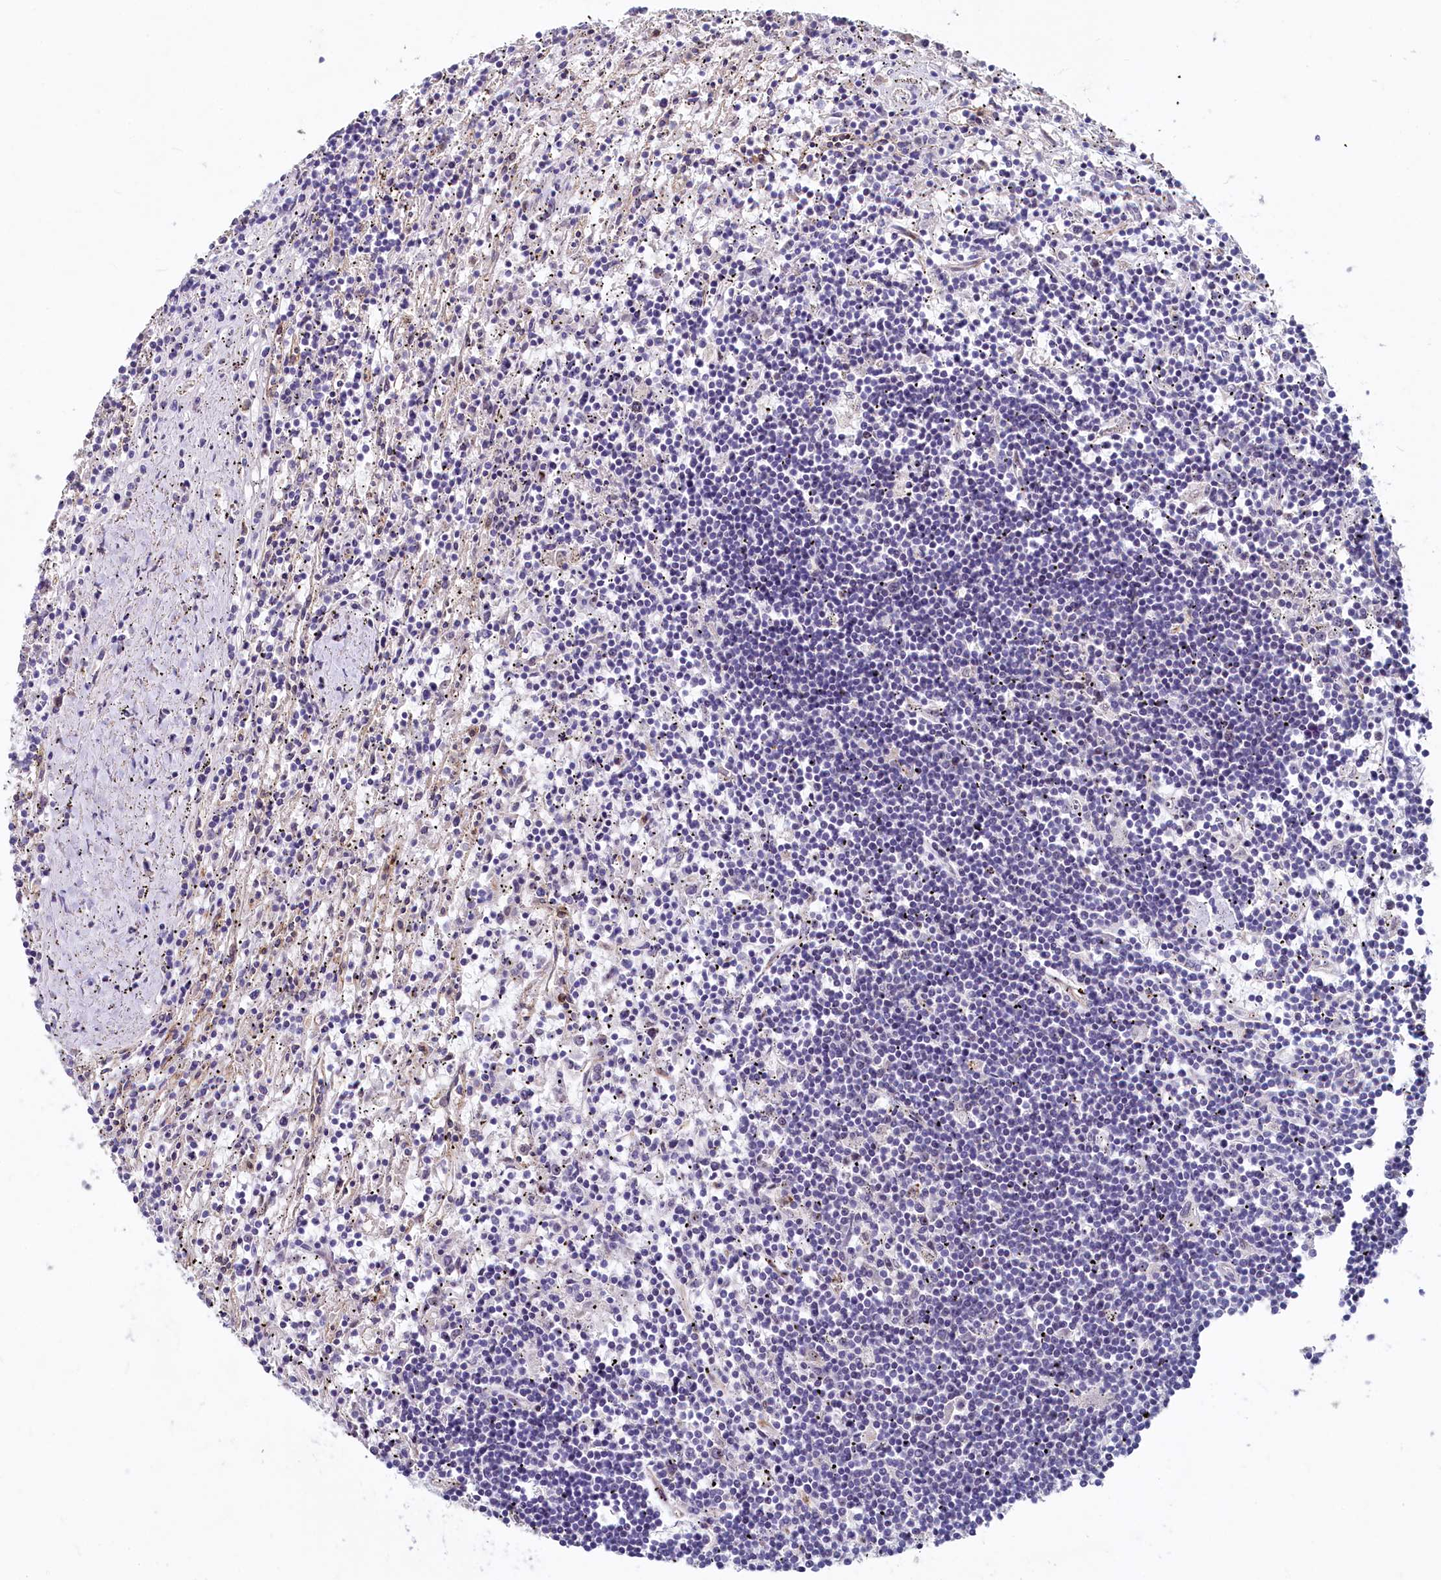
{"staining": {"intensity": "negative", "quantity": "none", "location": "none"}, "tissue": "lymphoma", "cell_type": "Tumor cells", "image_type": "cancer", "snomed": [{"axis": "morphology", "description": "Malignant lymphoma, non-Hodgkin's type, Low grade"}, {"axis": "topography", "description": "Spleen"}], "caption": "Photomicrograph shows no significant protein positivity in tumor cells of lymphoma.", "gene": "ASXL3", "patient": {"sex": "male", "age": 76}}